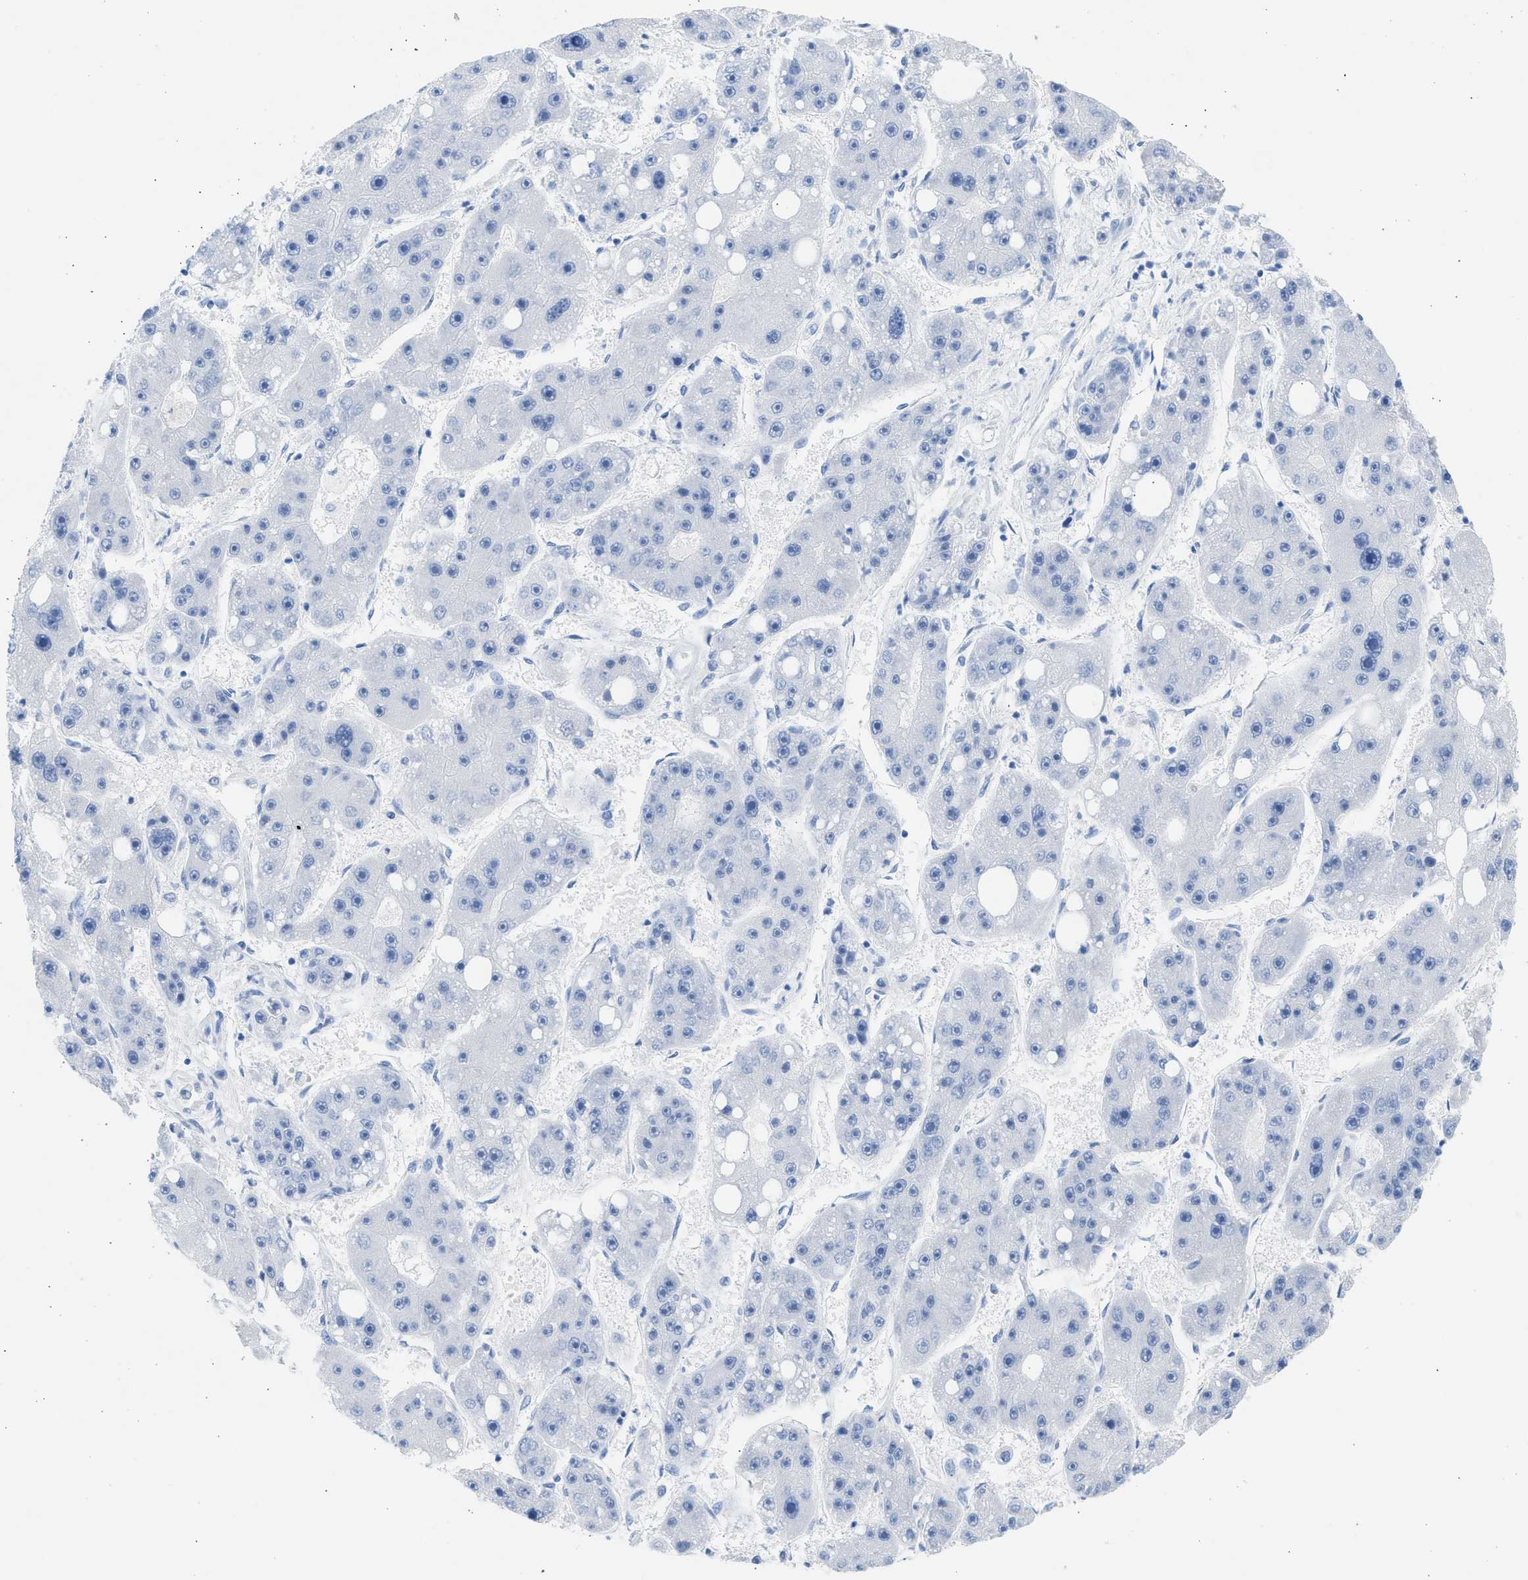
{"staining": {"intensity": "negative", "quantity": "none", "location": "none"}, "tissue": "liver cancer", "cell_type": "Tumor cells", "image_type": "cancer", "snomed": [{"axis": "morphology", "description": "Carcinoma, Hepatocellular, NOS"}, {"axis": "topography", "description": "Liver"}], "caption": "A high-resolution image shows immunohistochemistry staining of liver cancer, which demonstrates no significant staining in tumor cells.", "gene": "SPATA3", "patient": {"sex": "female", "age": 61}}